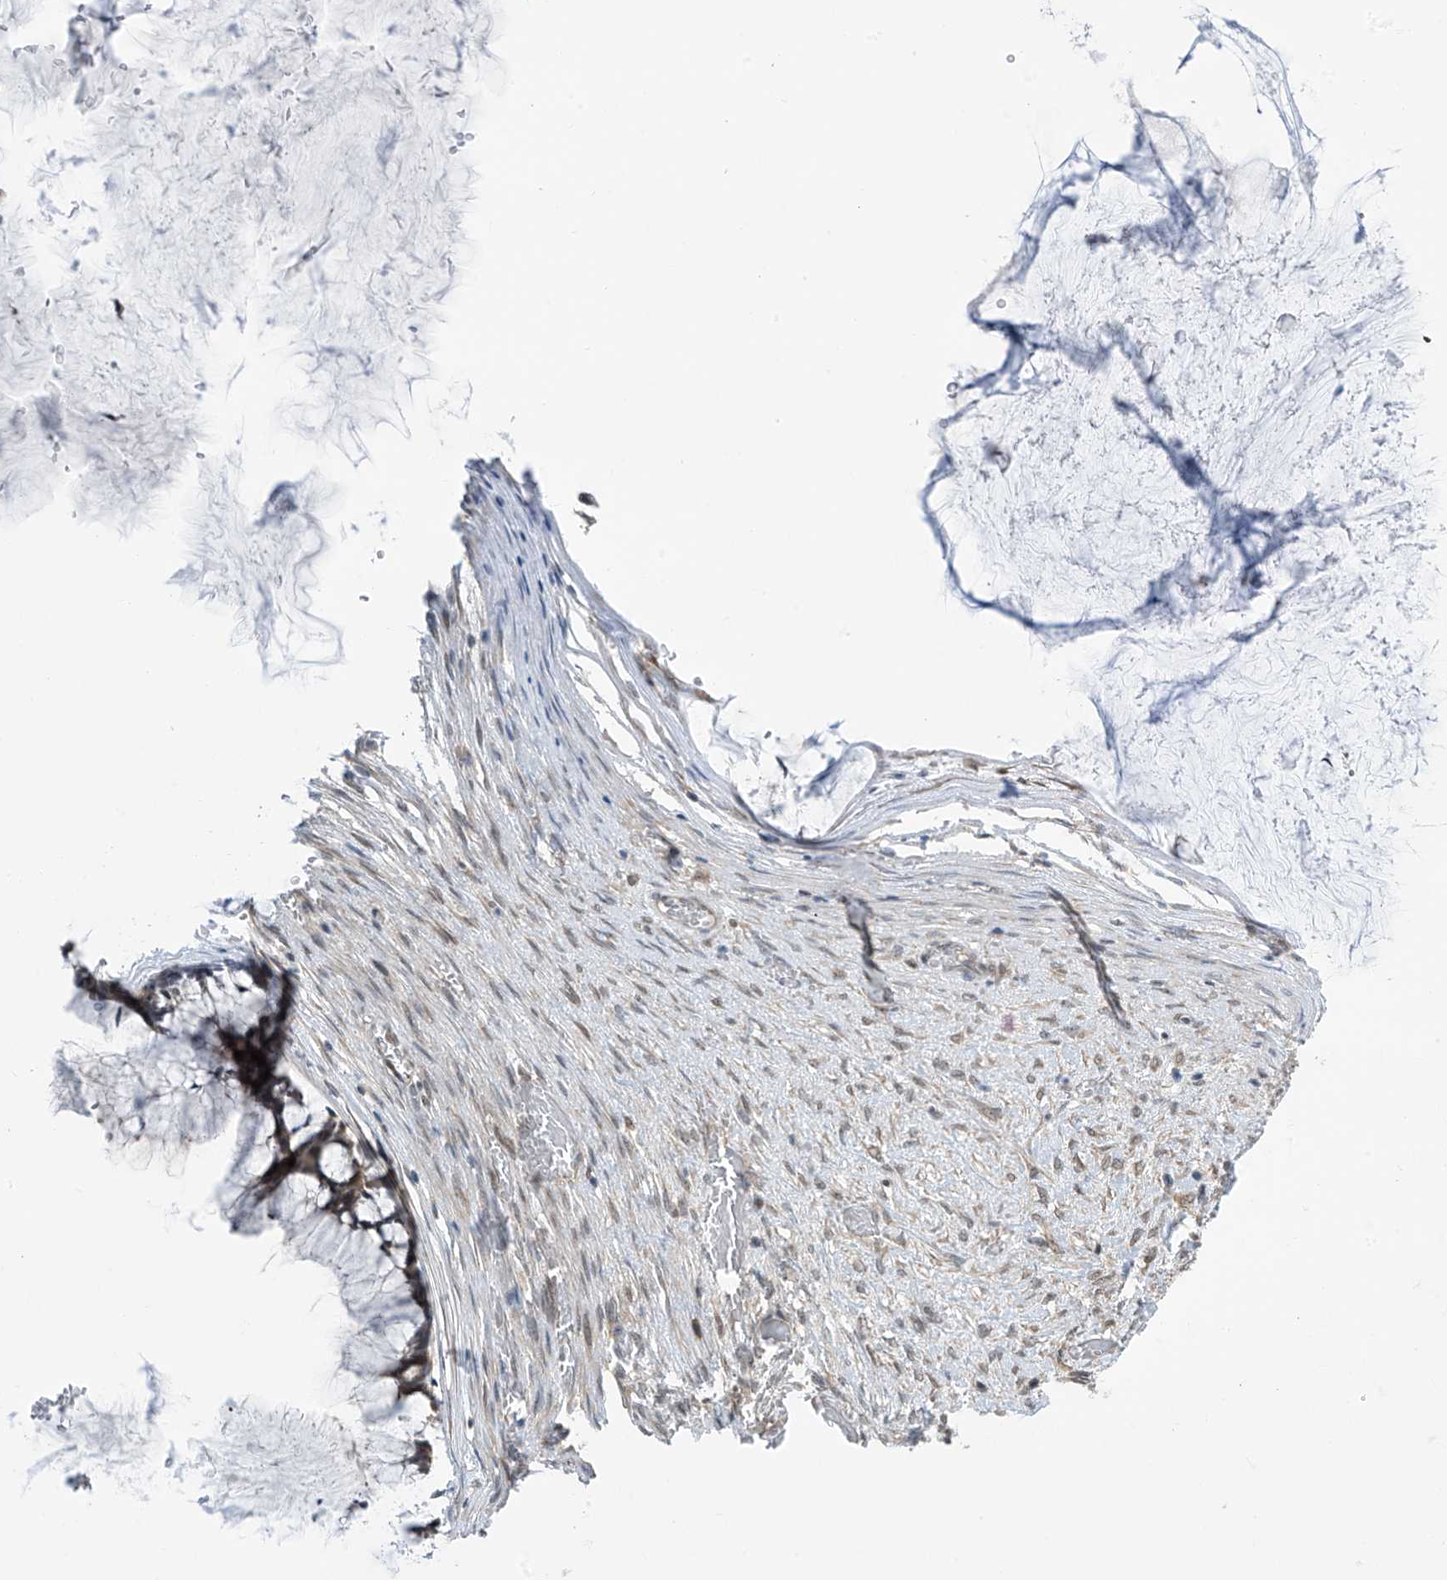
{"staining": {"intensity": "weak", "quantity": "25%-75%", "location": "cytoplasmic/membranous"}, "tissue": "ovarian cancer", "cell_type": "Tumor cells", "image_type": "cancer", "snomed": [{"axis": "morphology", "description": "Cystadenocarcinoma, mucinous, NOS"}, {"axis": "topography", "description": "Ovary"}], "caption": "Weak cytoplasmic/membranous protein expression is present in approximately 25%-75% of tumor cells in ovarian cancer (mucinous cystadenocarcinoma).", "gene": "TTC38", "patient": {"sex": "female", "age": 42}}